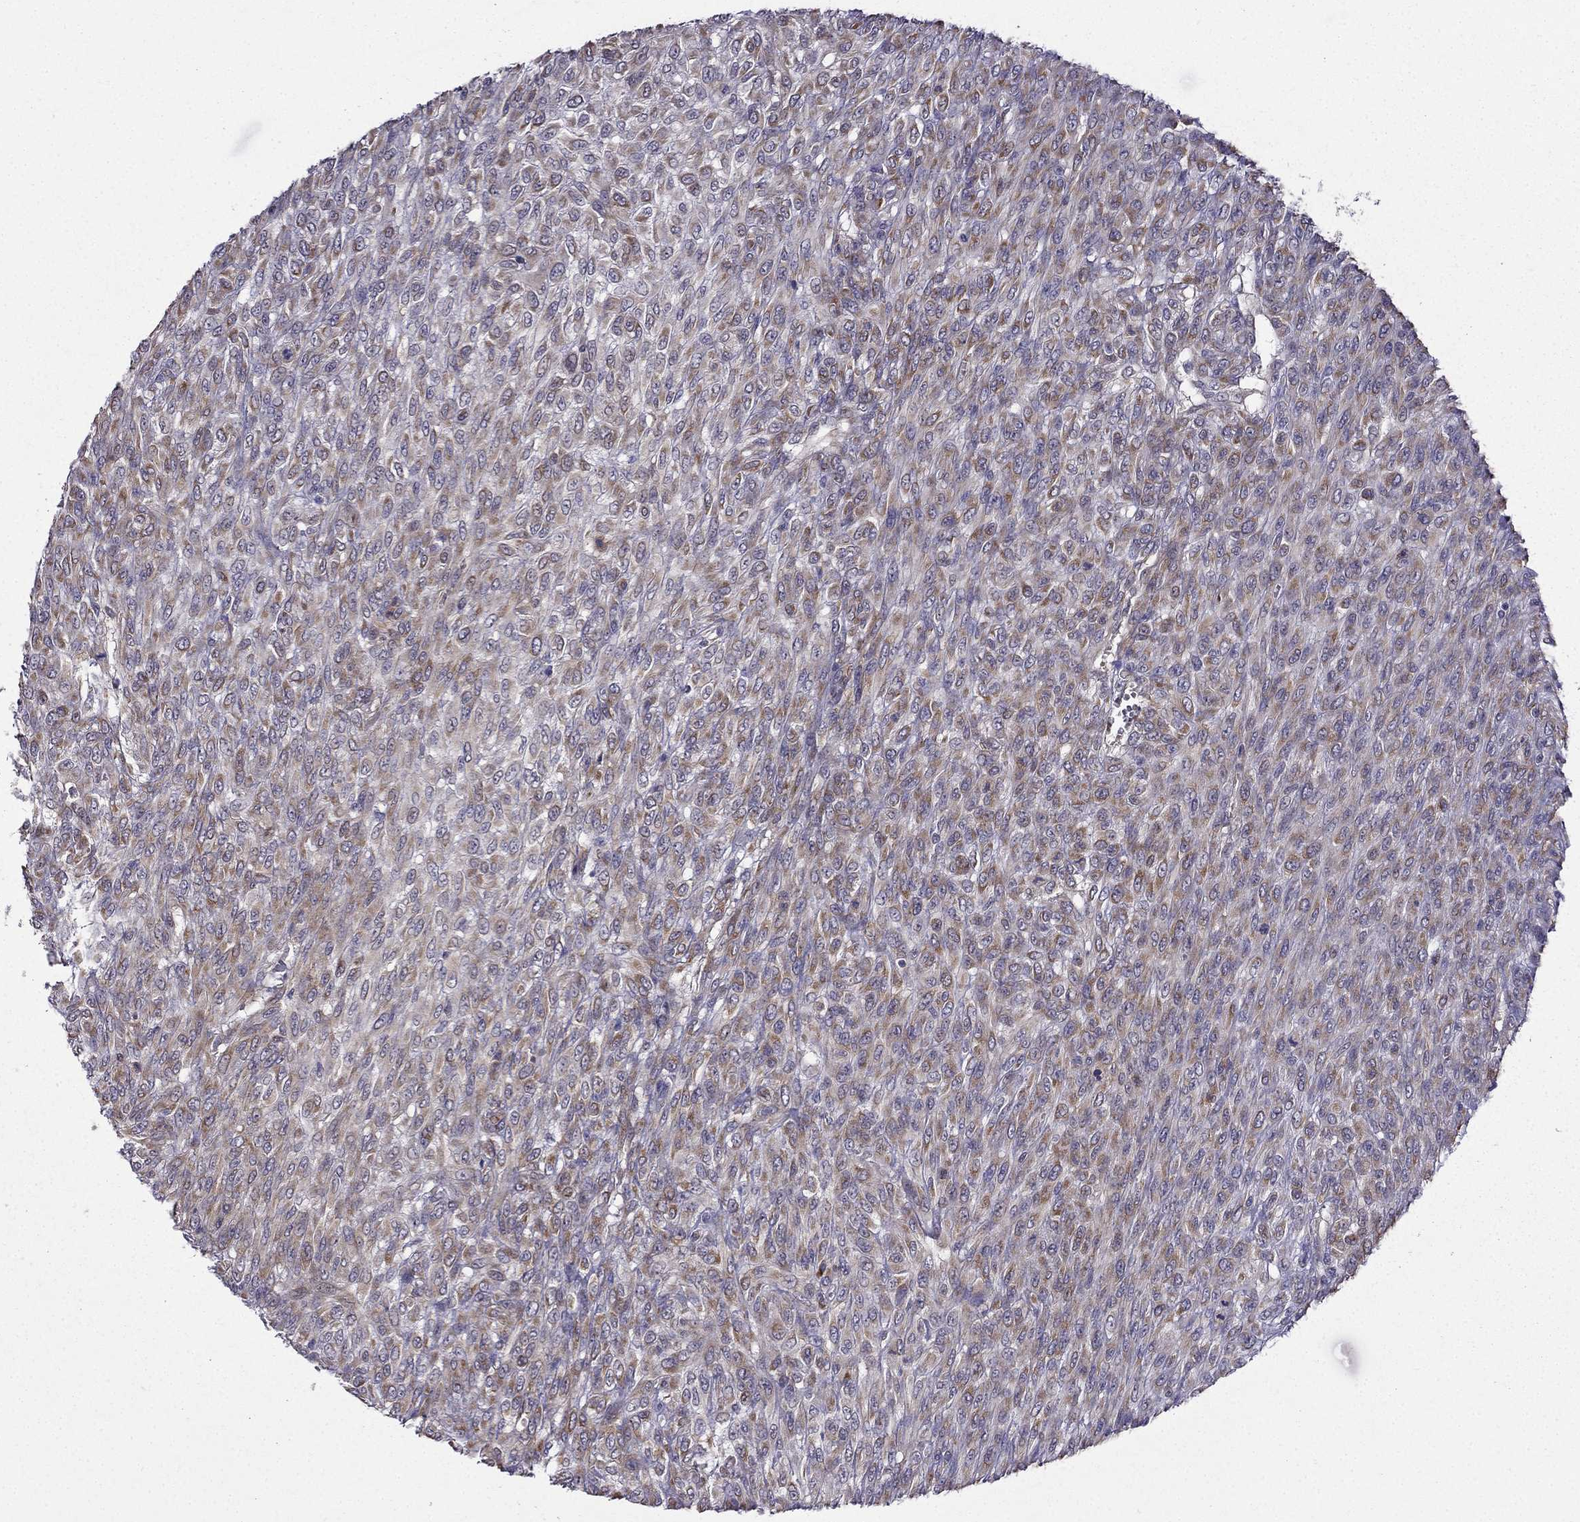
{"staining": {"intensity": "moderate", "quantity": "<25%", "location": "nuclear"}, "tissue": "renal cancer", "cell_type": "Tumor cells", "image_type": "cancer", "snomed": [{"axis": "morphology", "description": "Adenocarcinoma, NOS"}, {"axis": "topography", "description": "Kidney"}], "caption": "IHC histopathology image of neoplastic tissue: human renal cancer (adenocarcinoma) stained using IHC reveals low levels of moderate protein expression localized specifically in the nuclear of tumor cells, appearing as a nuclear brown color.", "gene": "ARHGEF28", "patient": {"sex": "male", "age": 58}}